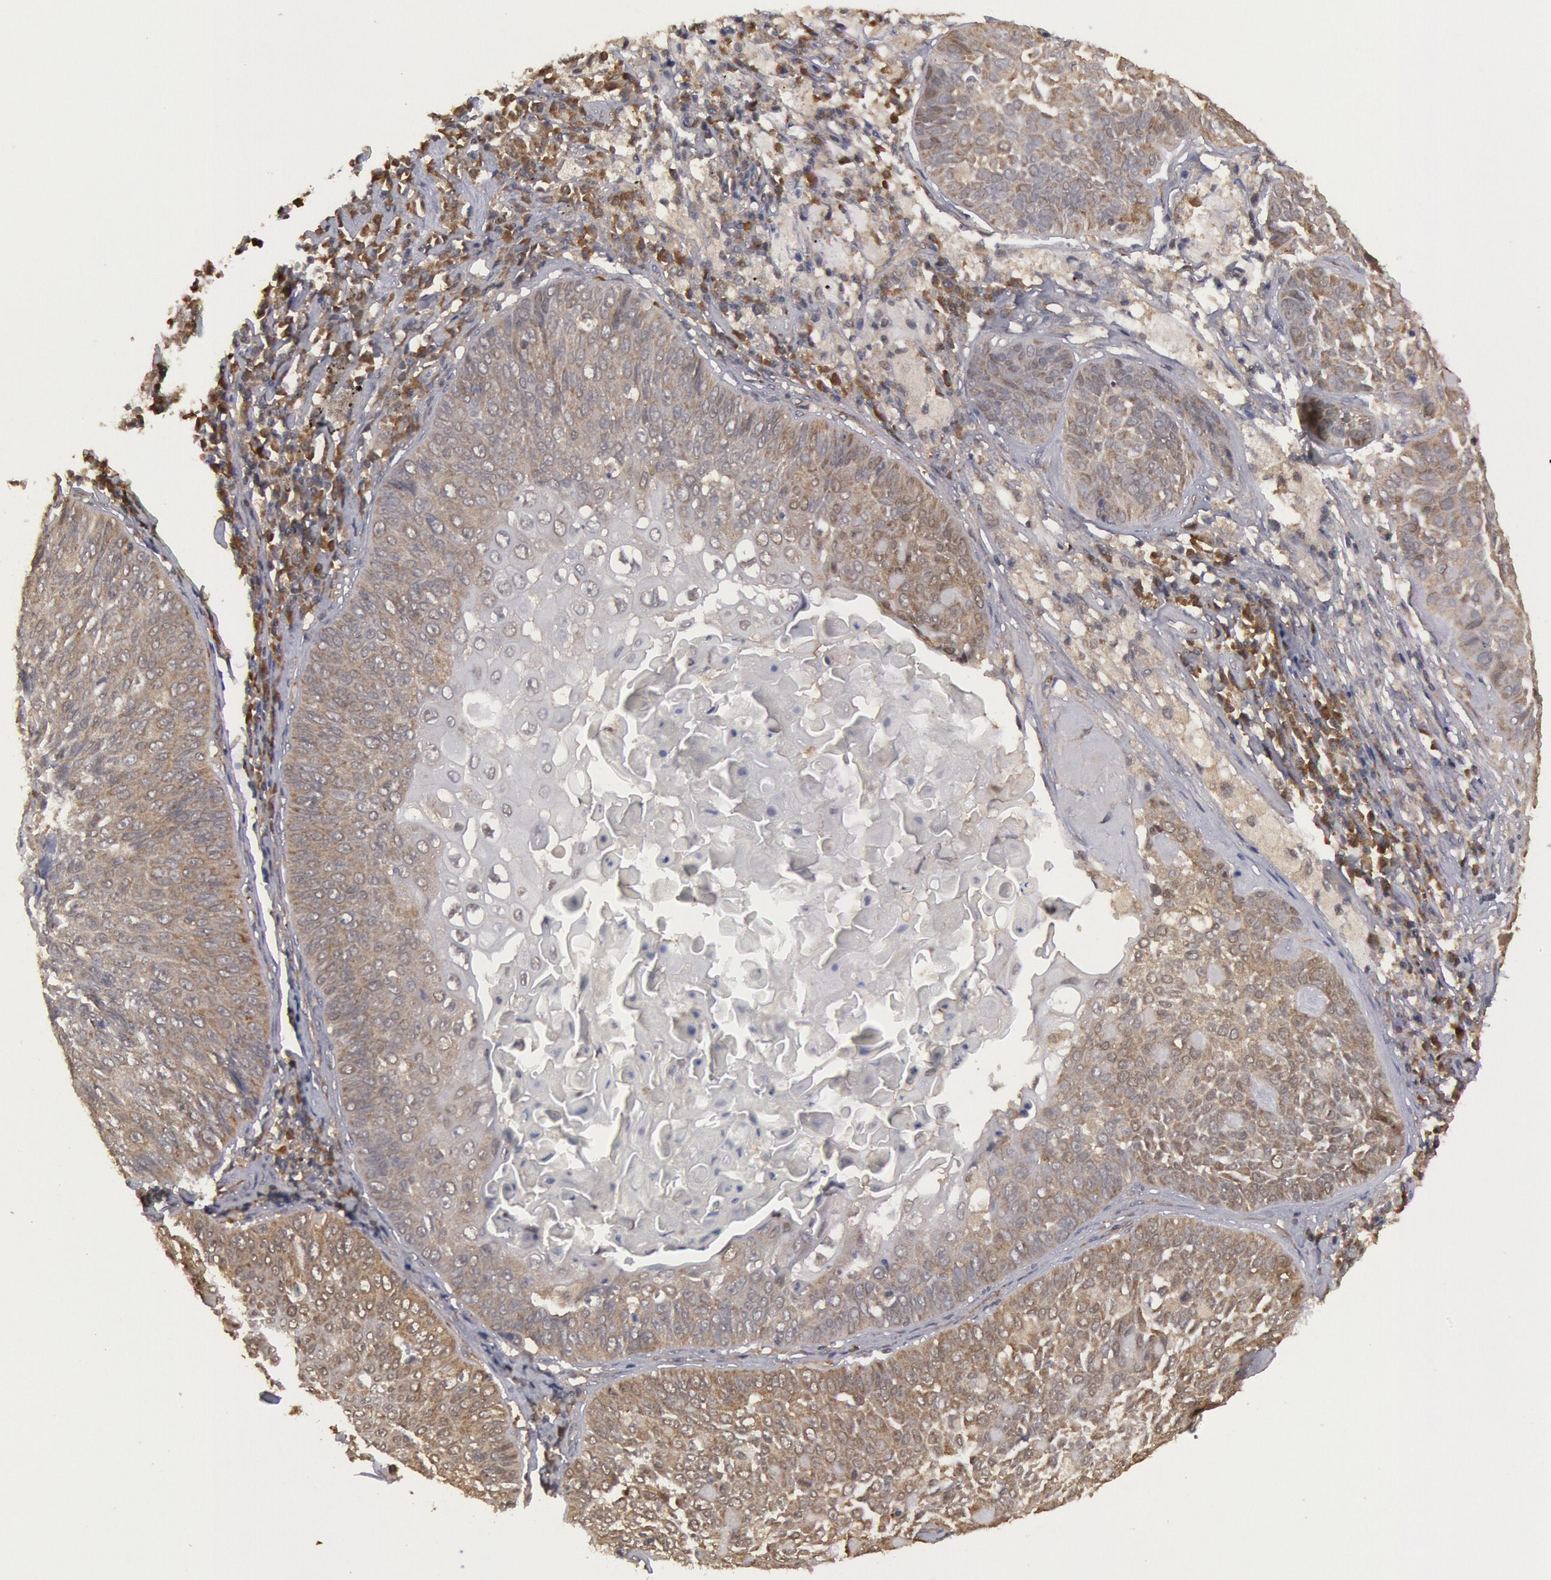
{"staining": {"intensity": "moderate", "quantity": "25%-75%", "location": "cytoplasmic/membranous"}, "tissue": "lung cancer", "cell_type": "Tumor cells", "image_type": "cancer", "snomed": [{"axis": "morphology", "description": "Adenocarcinoma, NOS"}, {"axis": "topography", "description": "Lung"}], "caption": "Tumor cells show moderate cytoplasmic/membranous staining in about 25%-75% of cells in lung adenocarcinoma. The staining was performed using DAB to visualize the protein expression in brown, while the nuclei were stained in blue with hematoxylin (Magnification: 20x).", "gene": "USP14", "patient": {"sex": "male", "age": 60}}